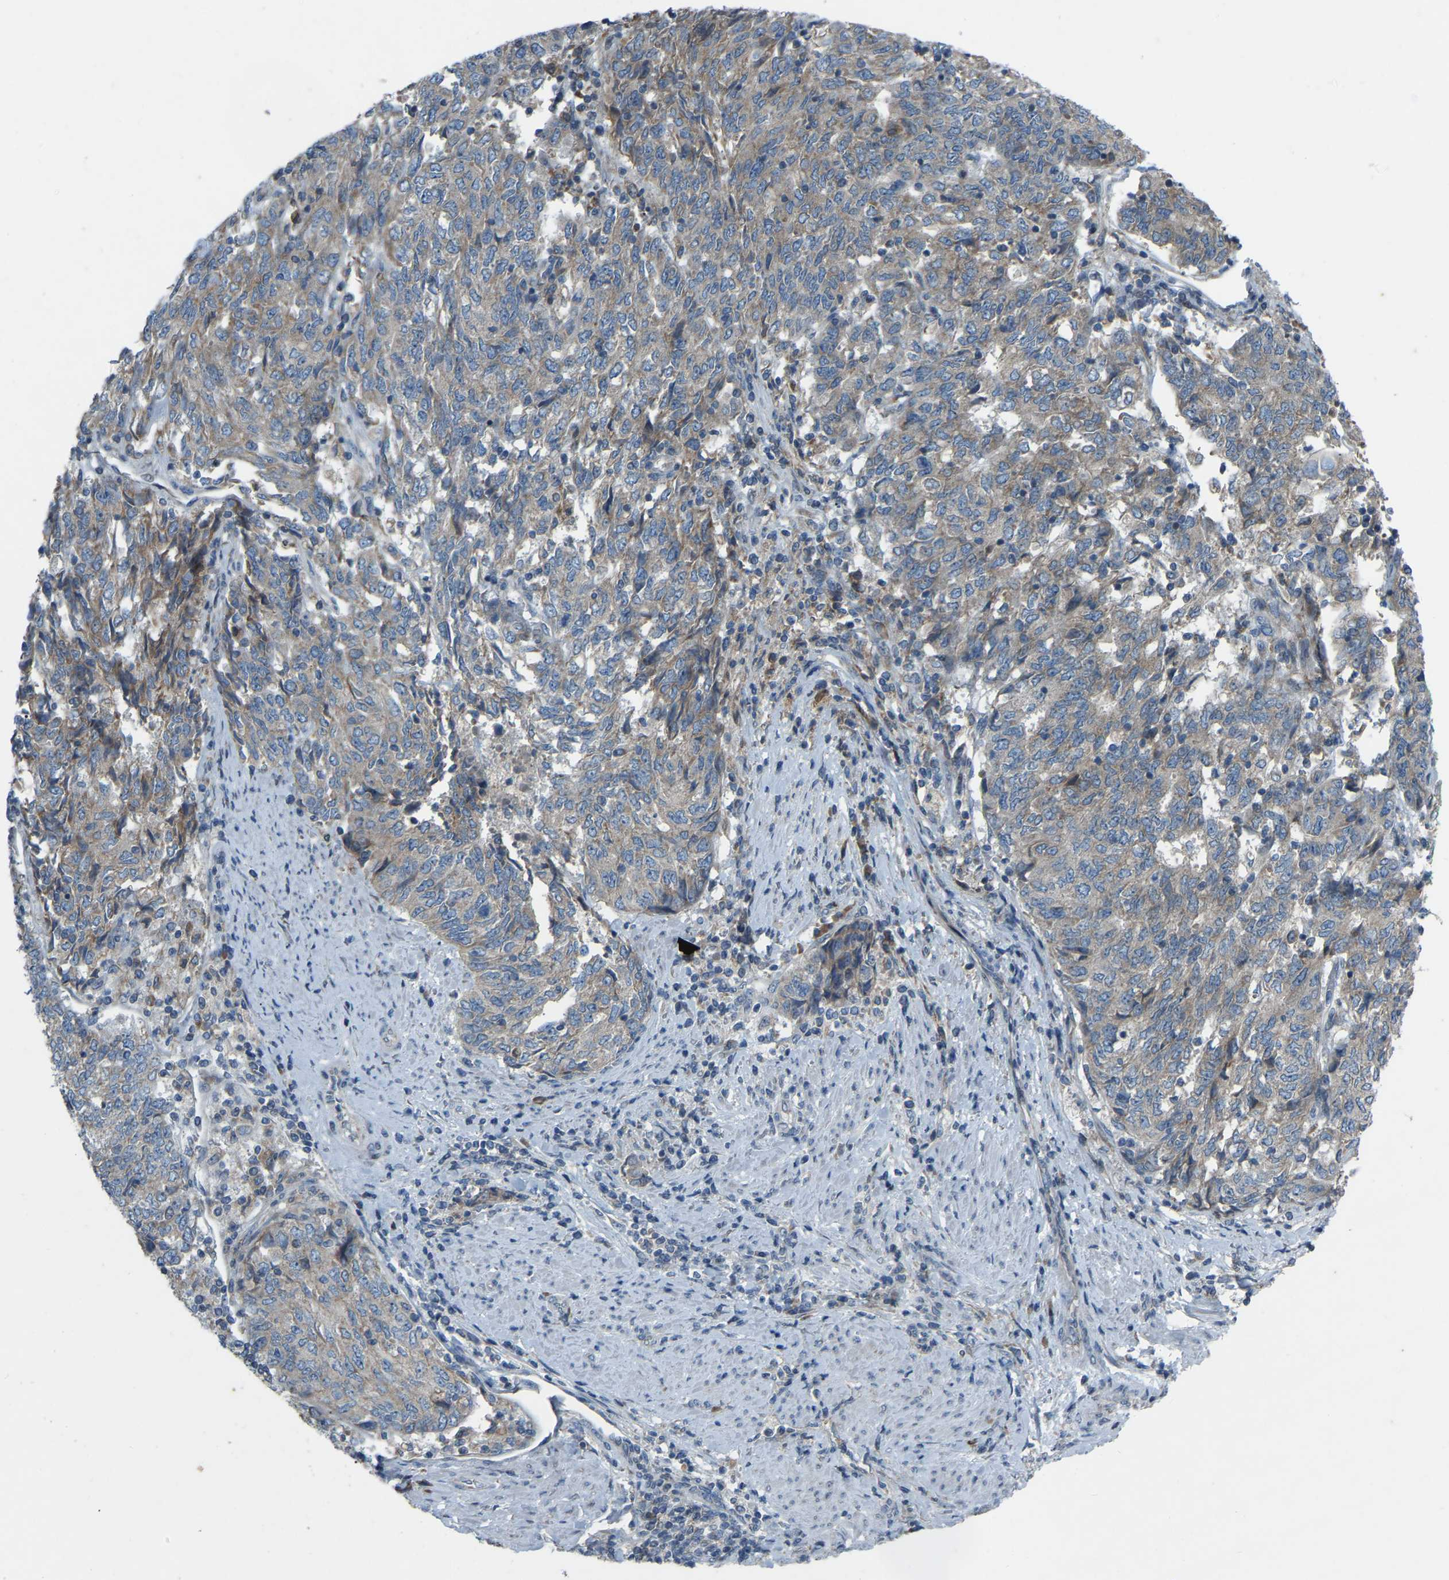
{"staining": {"intensity": "weak", "quantity": ">75%", "location": "cytoplasmic/membranous"}, "tissue": "endometrial cancer", "cell_type": "Tumor cells", "image_type": "cancer", "snomed": [{"axis": "morphology", "description": "Adenocarcinoma, NOS"}, {"axis": "topography", "description": "Endometrium"}], "caption": "Endometrial cancer (adenocarcinoma) was stained to show a protein in brown. There is low levels of weak cytoplasmic/membranous staining in approximately >75% of tumor cells. The protein is stained brown, and the nuclei are stained in blue (DAB (3,3'-diaminobenzidine) IHC with brightfield microscopy, high magnification).", "gene": "PARL", "patient": {"sex": "female", "age": 80}}